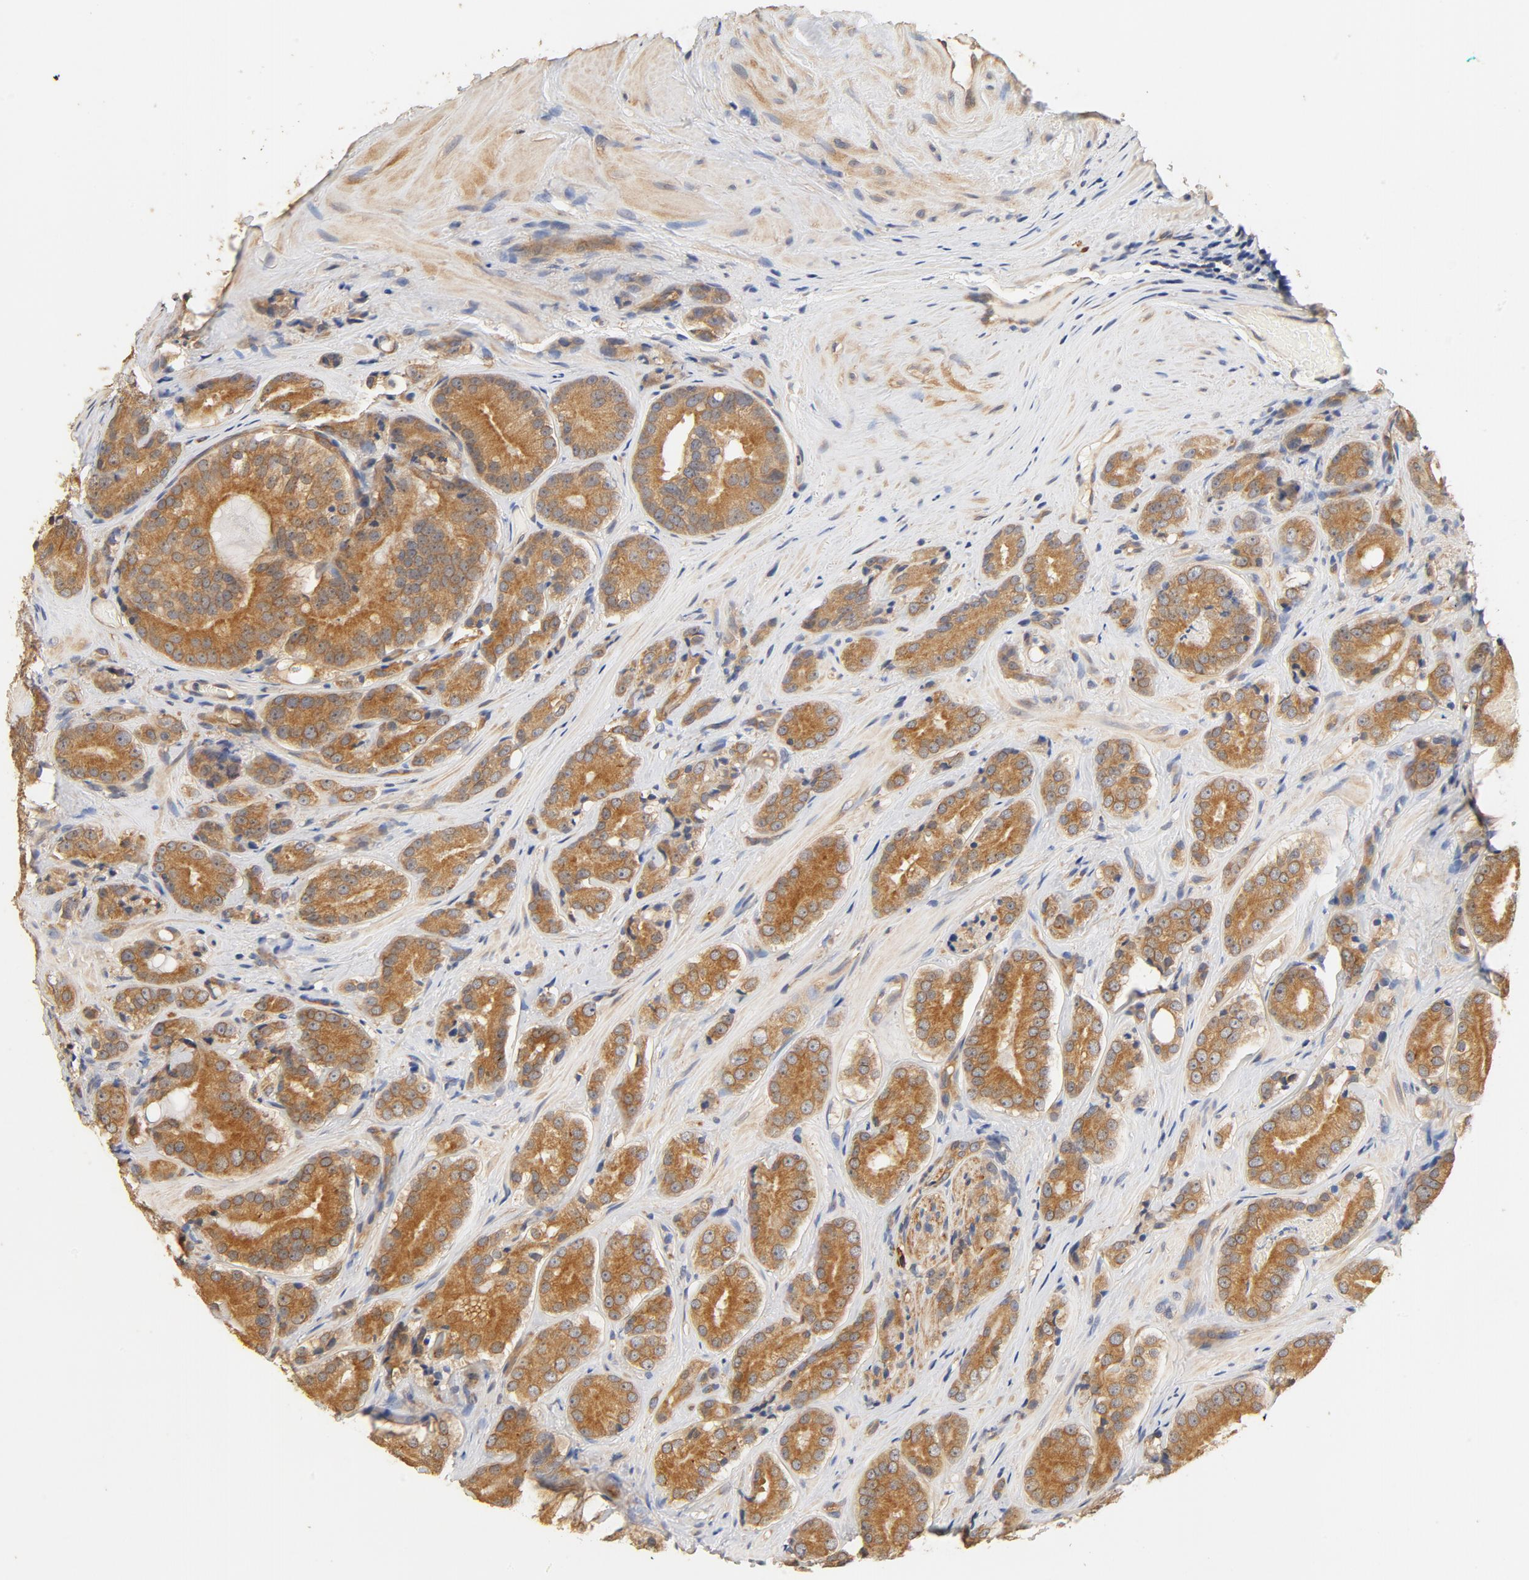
{"staining": {"intensity": "moderate", "quantity": ">75%", "location": "cytoplasmic/membranous"}, "tissue": "prostate cancer", "cell_type": "Tumor cells", "image_type": "cancer", "snomed": [{"axis": "morphology", "description": "Adenocarcinoma, High grade"}, {"axis": "topography", "description": "Prostate"}], "caption": "This is an image of immunohistochemistry staining of prostate high-grade adenocarcinoma, which shows moderate expression in the cytoplasmic/membranous of tumor cells.", "gene": "UBE2J1", "patient": {"sex": "male", "age": 70}}